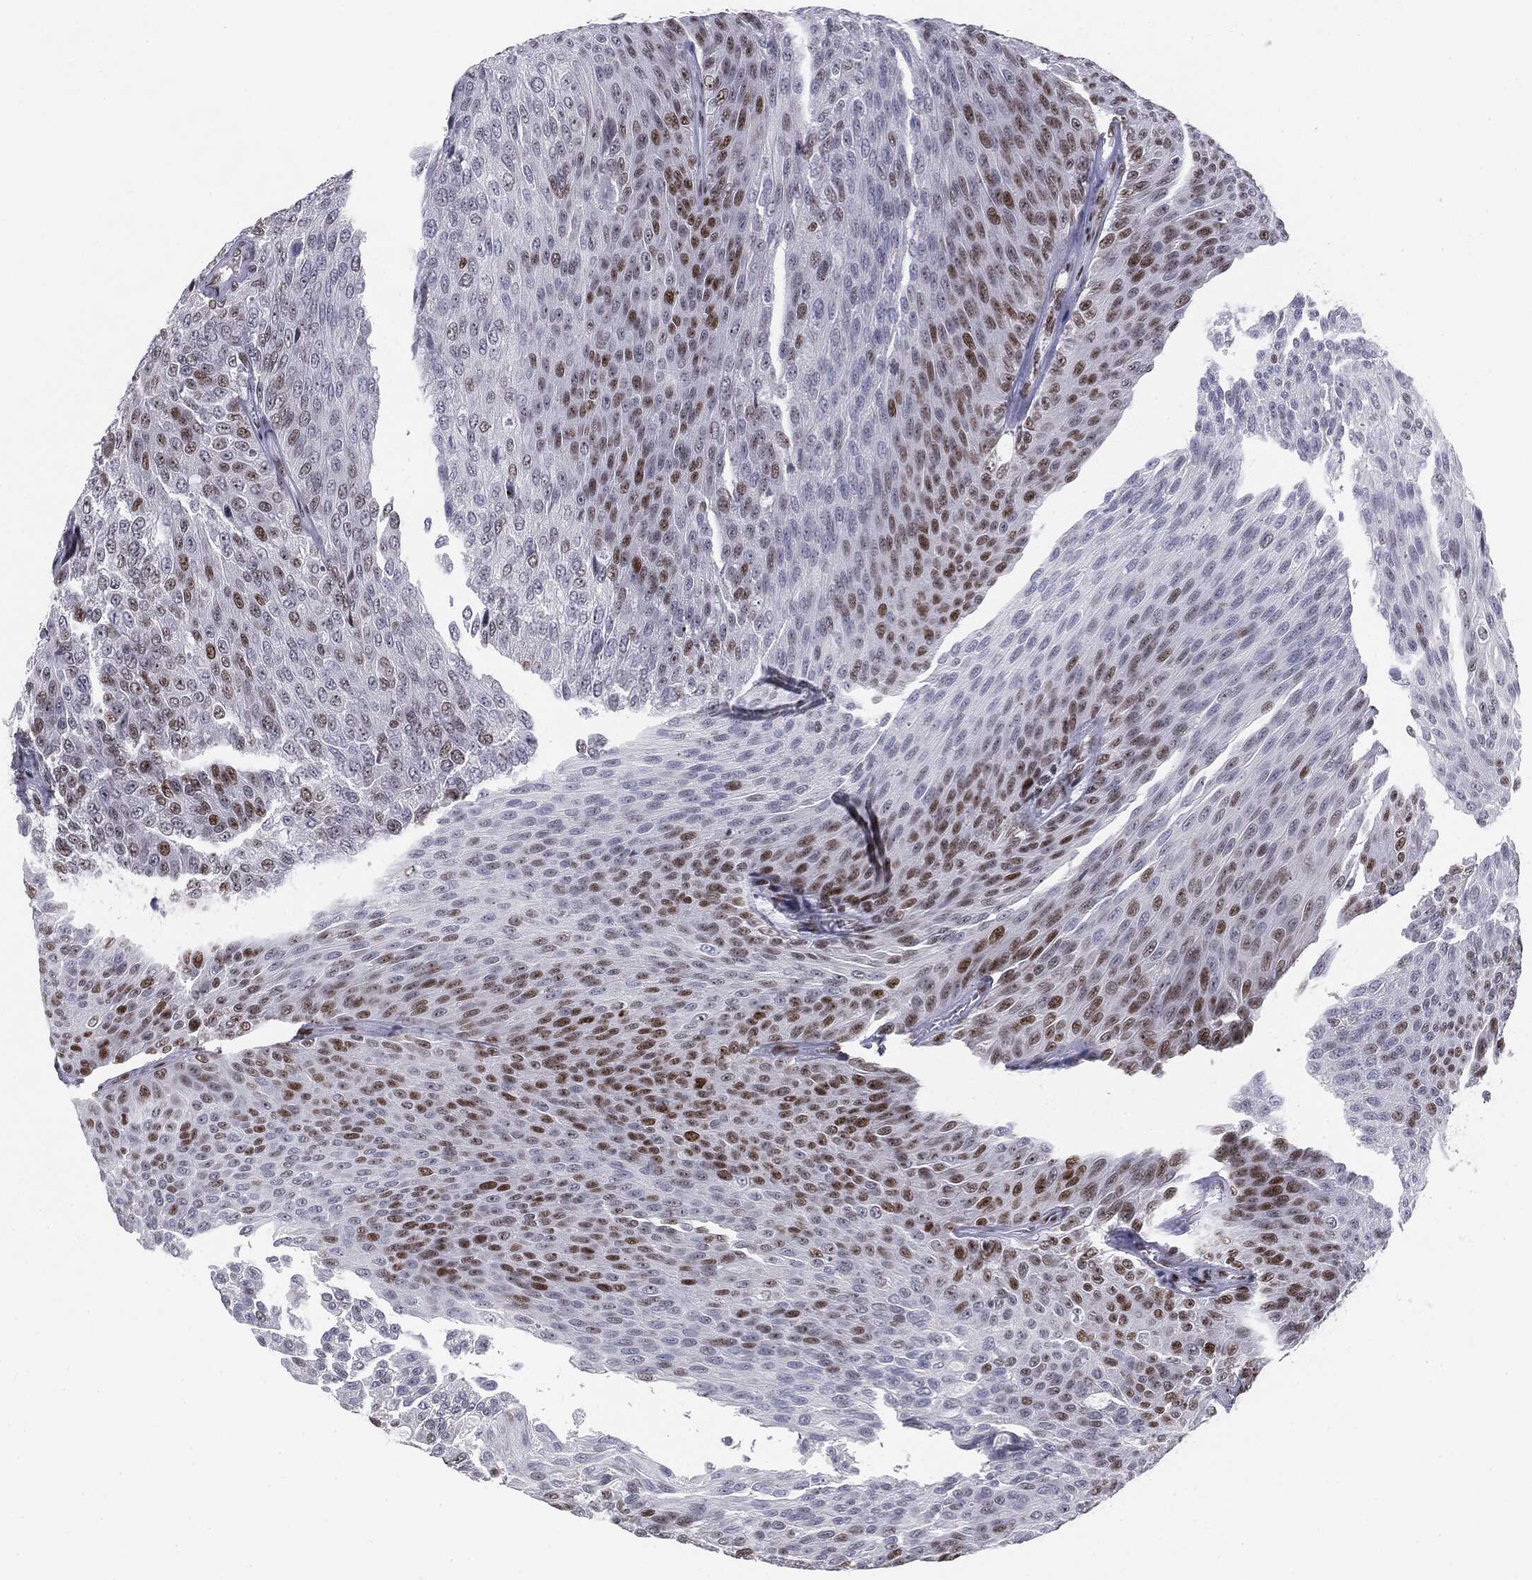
{"staining": {"intensity": "strong", "quantity": "<25%", "location": "nuclear"}, "tissue": "urothelial cancer", "cell_type": "Tumor cells", "image_type": "cancer", "snomed": [{"axis": "morphology", "description": "Urothelial carcinoma, Low grade"}, {"axis": "topography", "description": "Ureter, NOS"}, {"axis": "topography", "description": "Urinary bladder"}], "caption": "An immunohistochemistry (IHC) photomicrograph of neoplastic tissue is shown. Protein staining in brown shows strong nuclear positivity in urothelial cancer within tumor cells.", "gene": "MDC1", "patient": {"sex": "male", "age": 78}}